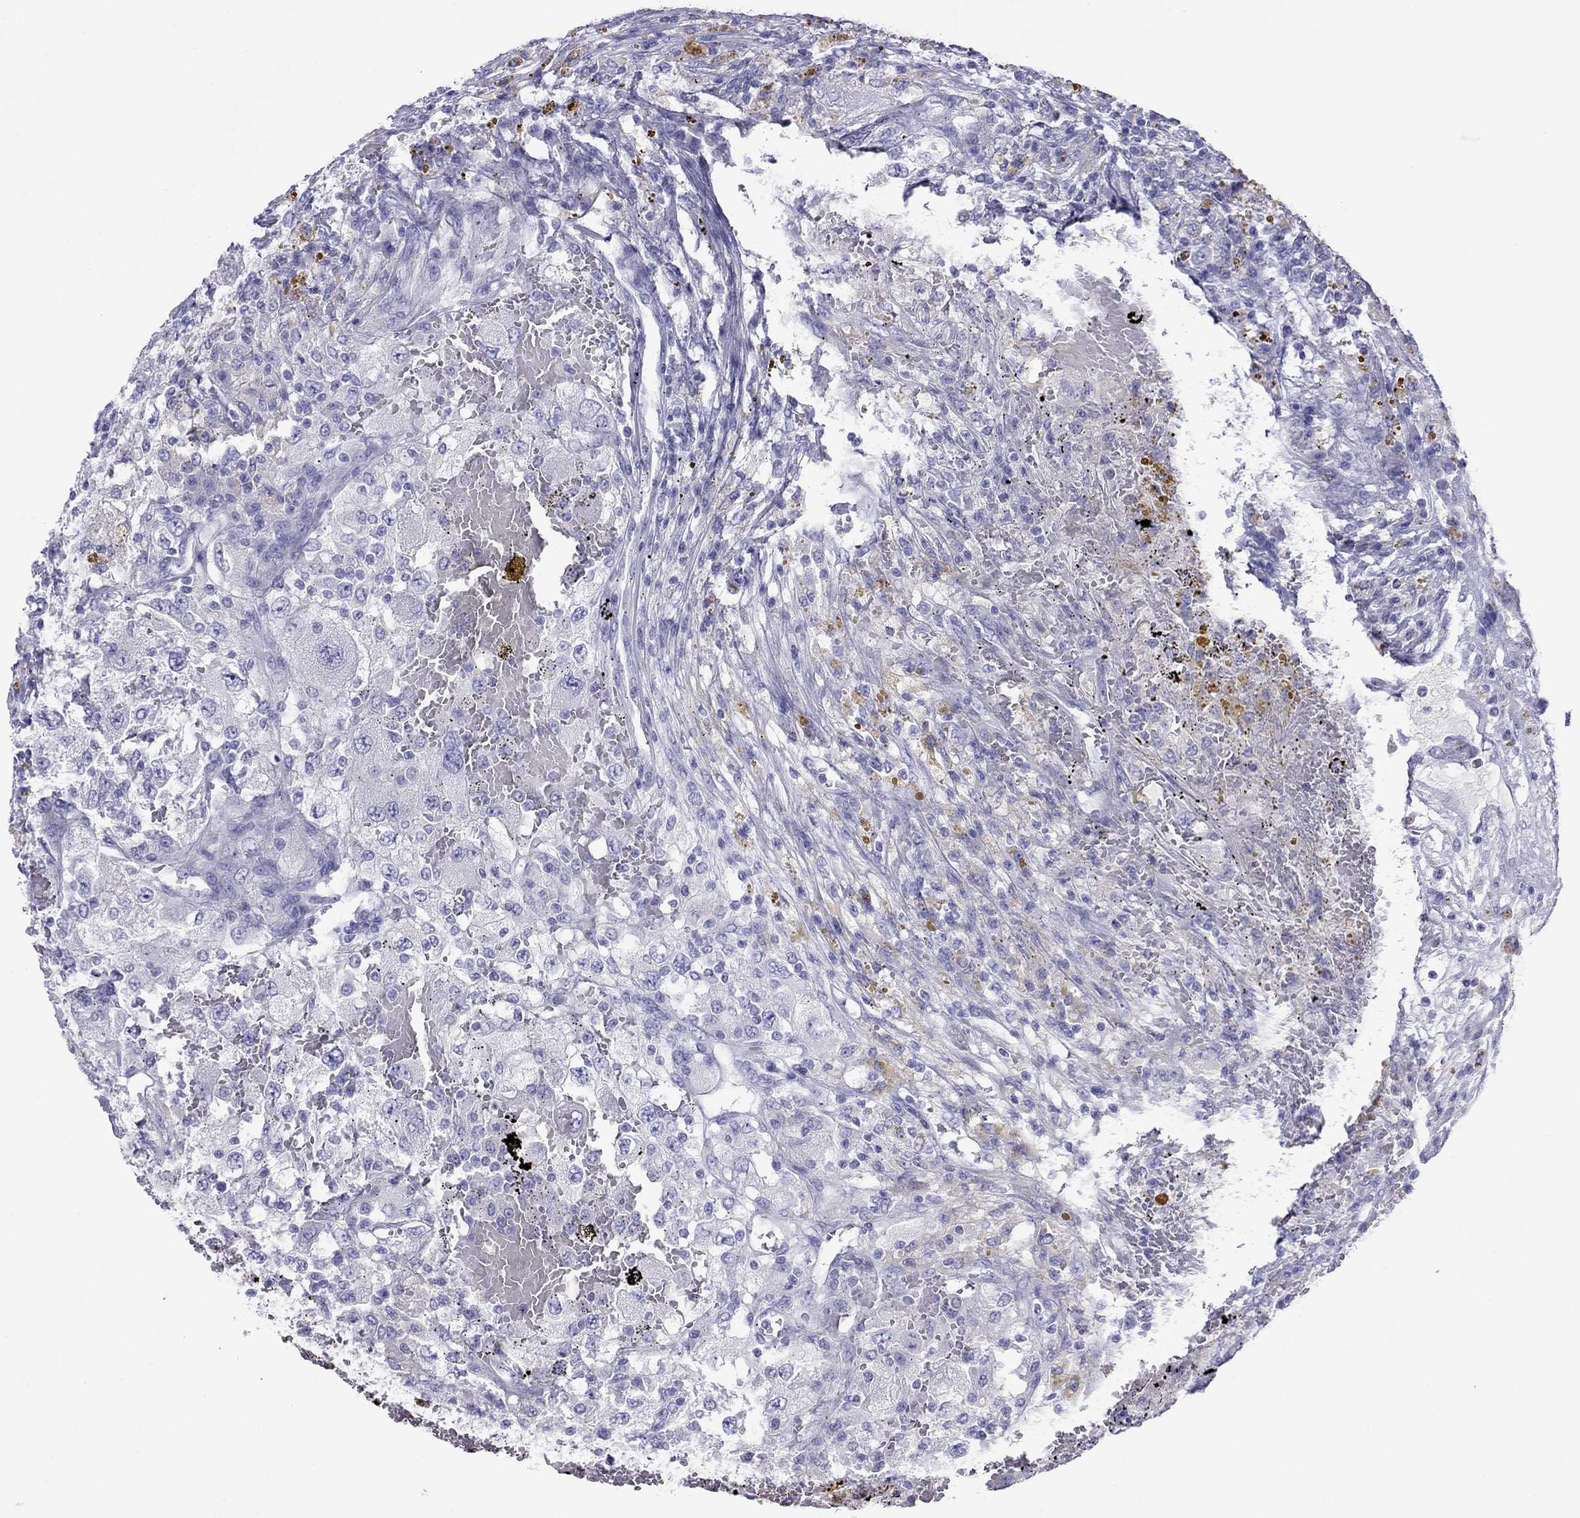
{"staining": {"intensity": "negative", "quantity": "none", "location": "none"}, "tissue": "renal cancer", "cell_type": "Tumor cells", "image_type": "cancer", "snomed": [{"axis": "morphology", "description": "Adenocarcinoma, NOS"}, {"axis": "topography", "description": "Kidney"}], "caption": "Human renal cancer (adenocarcinoma) stained for a protein using immunohistochemistry (IHC) reveals no positivity in tumor cells.", "gene": "PCDHA6", "patient": {"sex": "female", "age": 67}}